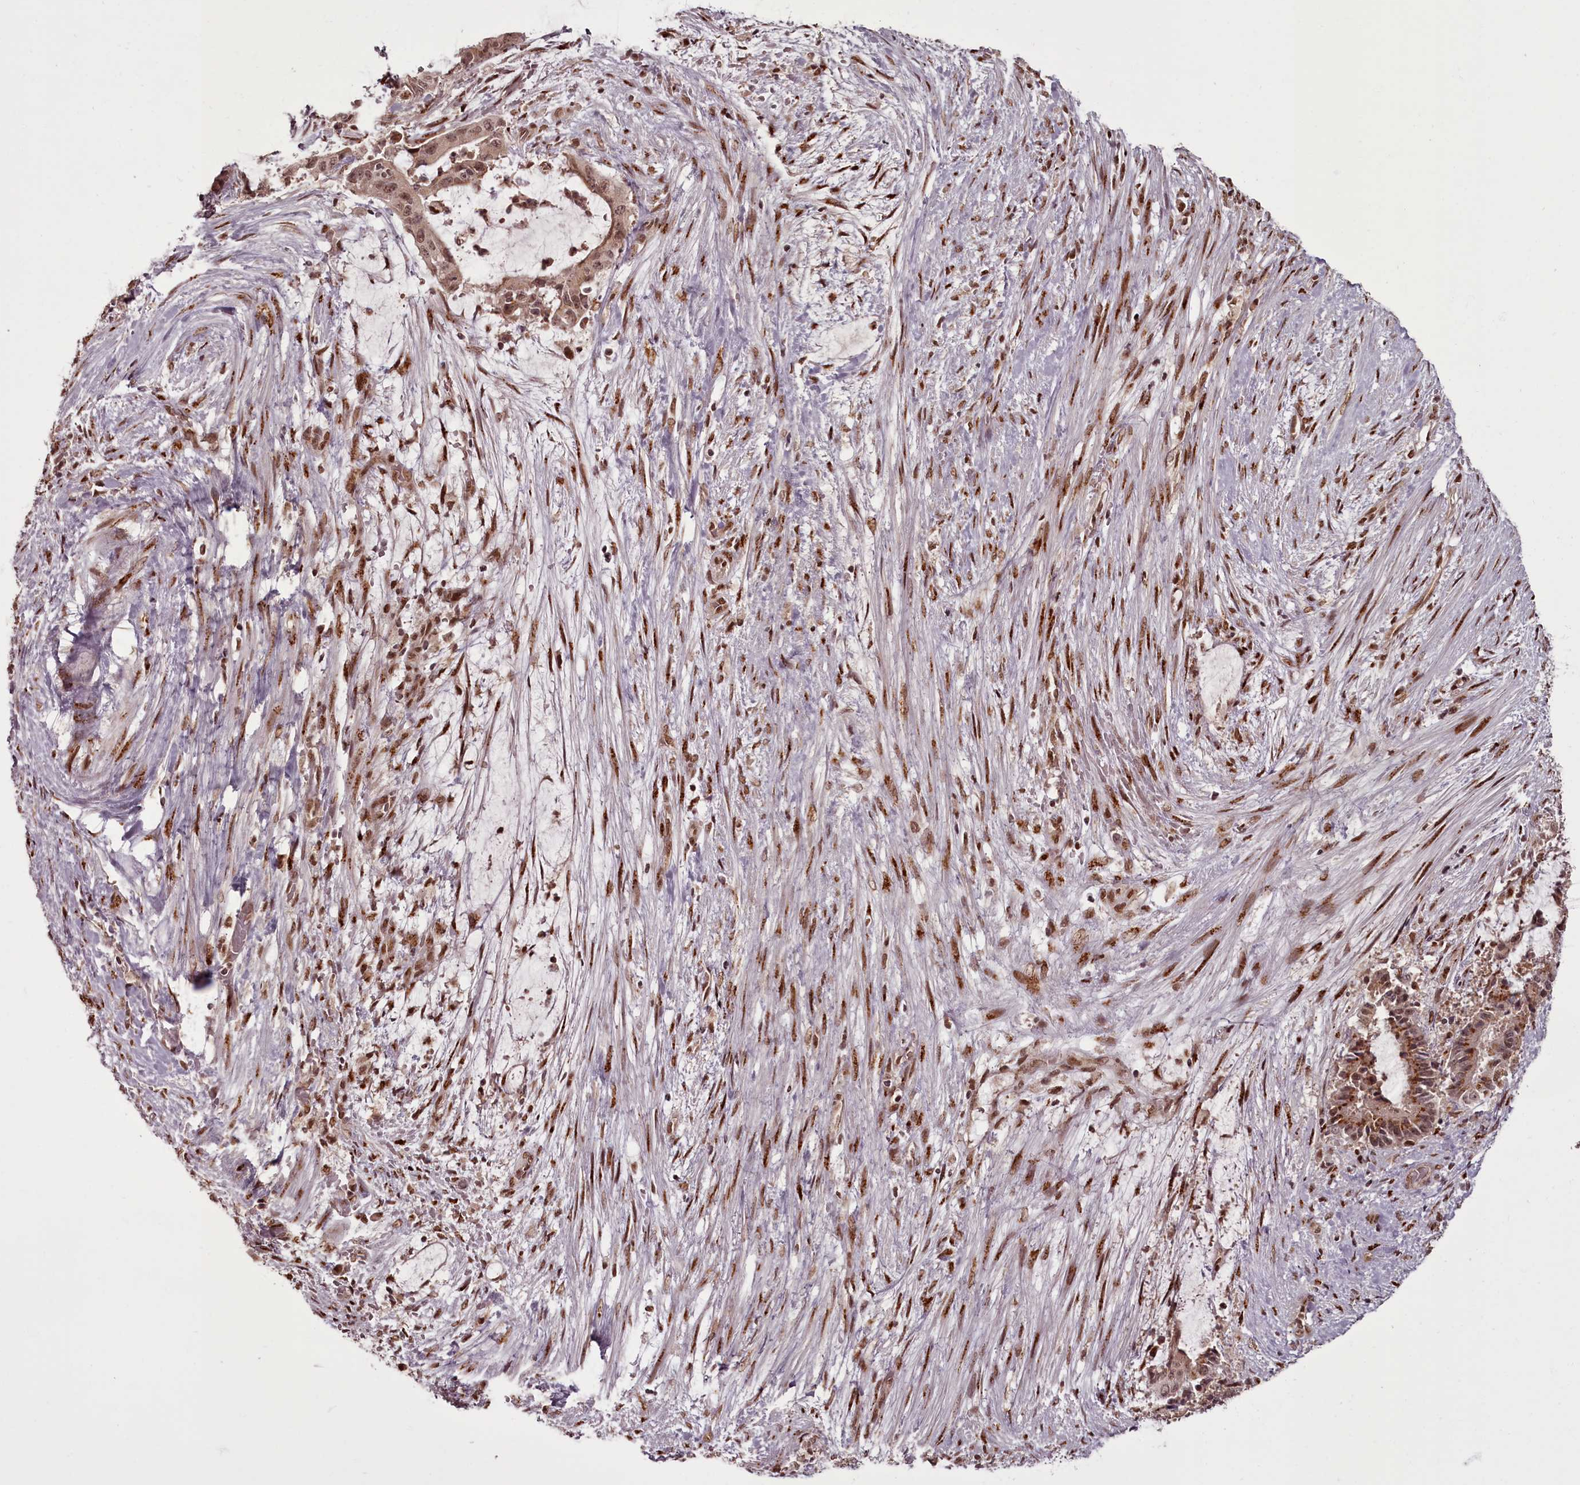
{"staining": {"intensity": "weak", "quantity": ">75%", "location": "cytoplasmic/membranous,nuclear"}, "tissue": "liver cancer", "cell_type": "Tumor cells", "image_type": "cancer", "snomed": [{"axis": "morphology", "description": "Normal tissue, NOS"}, {"axis": "morphology", "description": "Cholangiocarcinoma"}, {"axis": "topography", "description": "Liver"}, {"axis": "topography", "description": "Peripheral nerve tissue"}], "caption": "This is a micrograph of immunohistochemistry (IHC) staining of liver cancer, which shows weak expression in the cytoplasmic/membranous and nuclear of tumor cells.", "gene": "CEP83", "patient": {"sex": "female", "age": 73}}